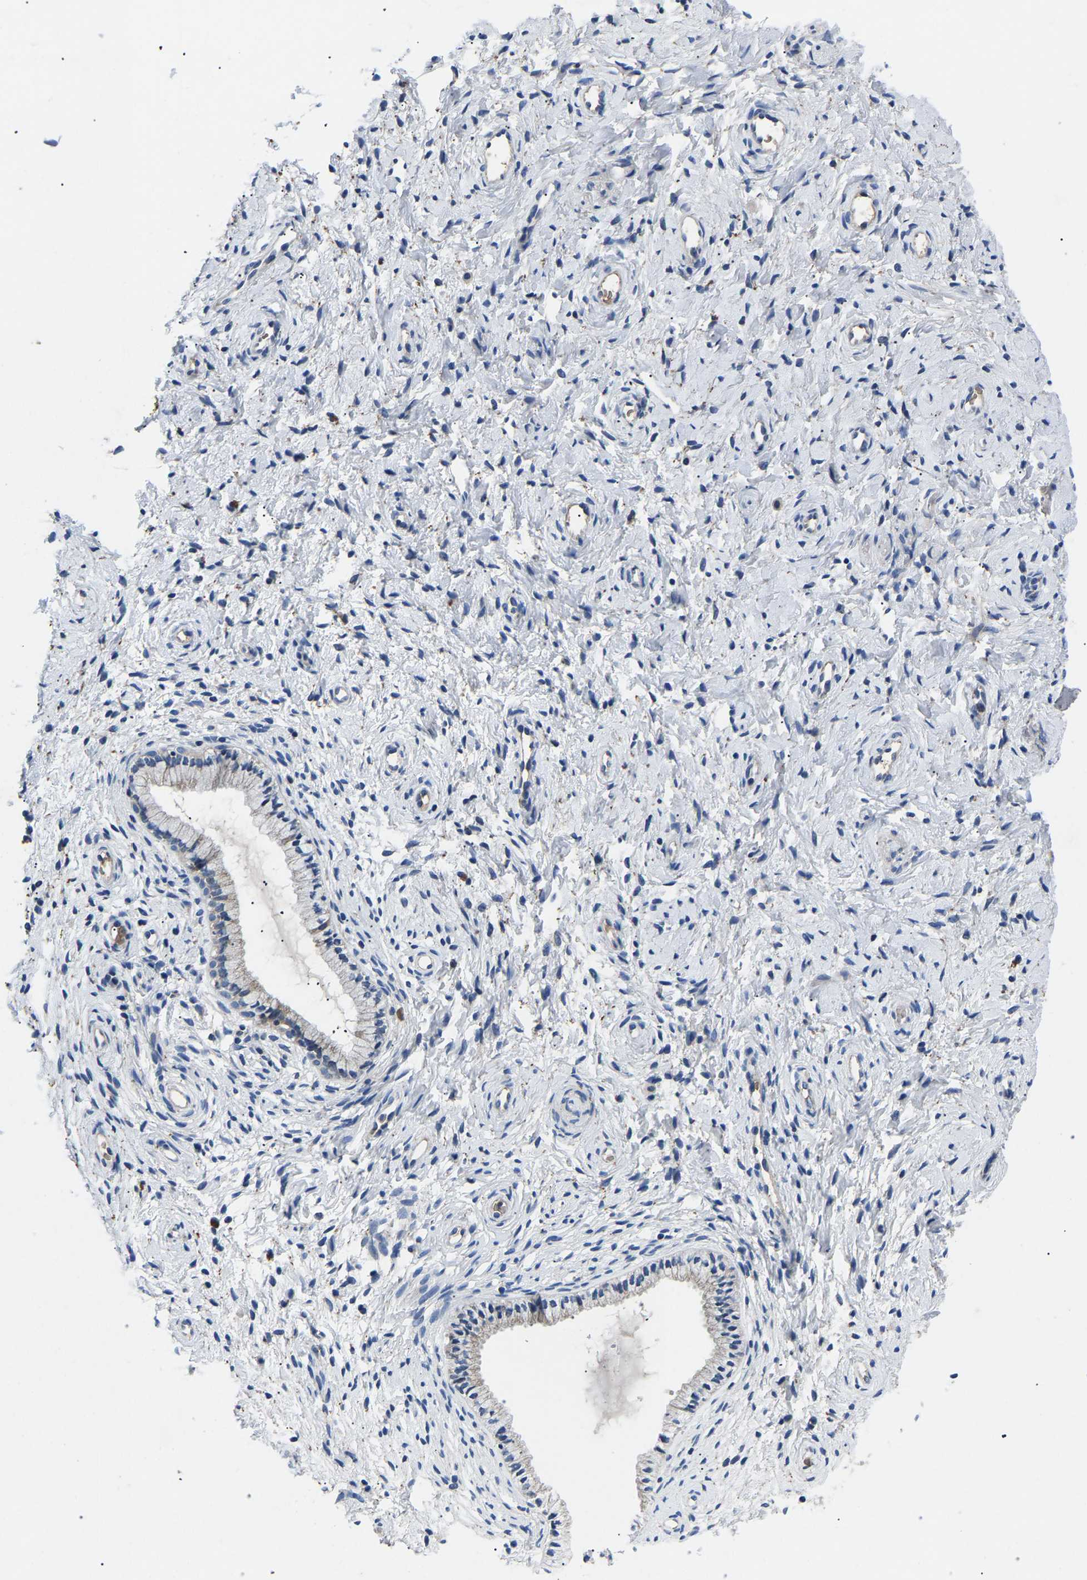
{"staining": {"intensity": "negative", "quantity": "none", "location": "none"}, "tissue": "cervix", "cell_type": "Glandular cells", "image_type": "normal", "snomed": [{"axis": "morphology", "description": "Normal tissue, NOS"}, {"axis": "topography", "description": "Cervix"}], "caption": "The immunohistochemistry (IHC) histopathology image has no significant staining in glandular cells of cervix. (Stains: DAB (3,3'-diaminobenzidine) IHC with hematoxylin counter stain, Microscopy: brightfield microscopy at high magnification).", "gene": "TOR1B", "patient": {"sex": "female", "age": 72}}